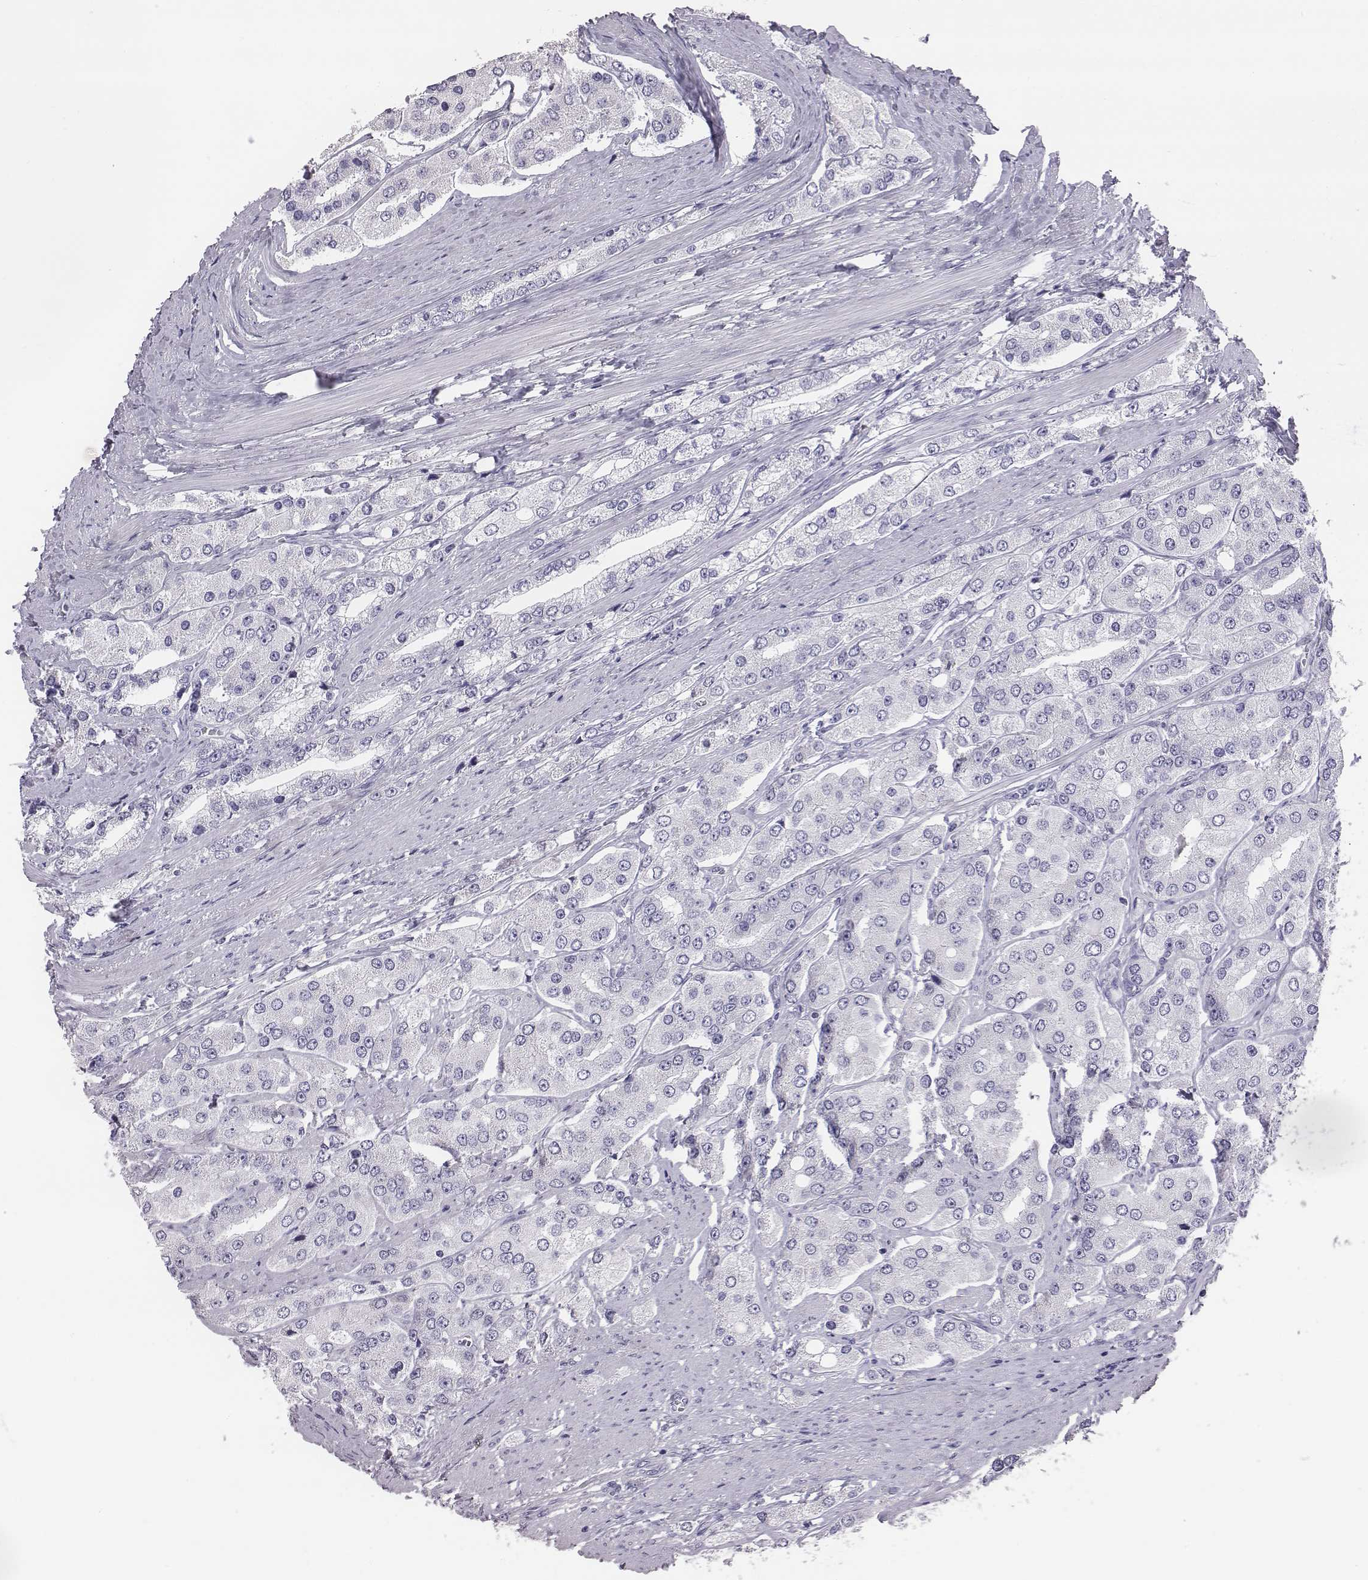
{"staining": {"intensity": "negative", "quantity": "none", "location": "none"}, "tissue": "prostate cancer", "cell_type": "Tumor cells", "image_type": "cancer", "snomed": [{"axis": "morphology", "description": "Adenocarcinoma, Low grade"}, {"axis": "topography", "description": "Prostate"}], "caption": "High power microscopy micrograph of an immunohistochemistry (IHC) photomicrograph of prostate cancer (adenocarcinoma (low-grade)), revealing no significant staining in tumor cells.", "gene": "ACOD1", "patient": {"sex": "male", "age": 69}}